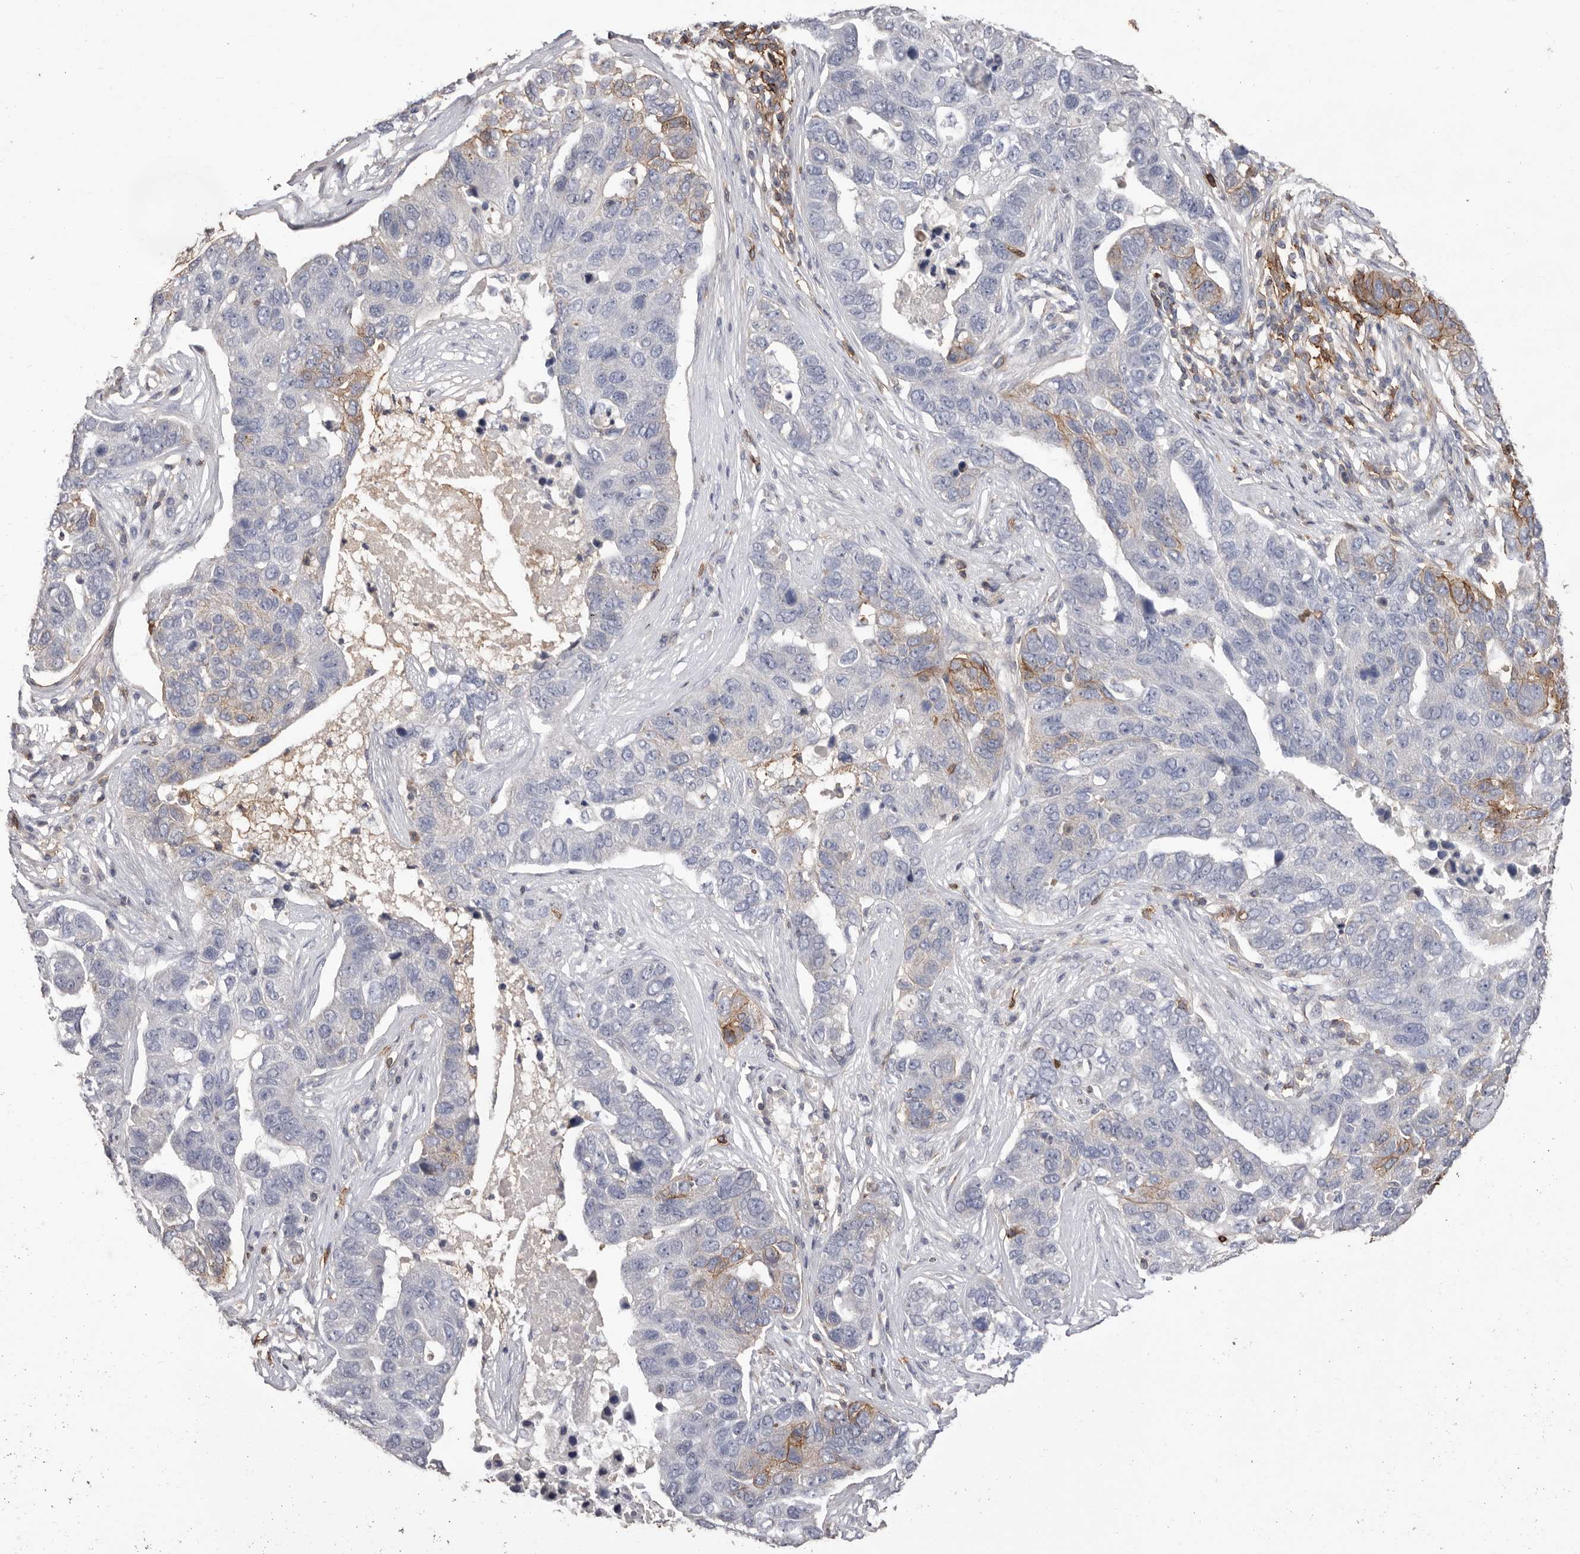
{"staining": {"intensity": "moderate", "quantity": "<25%", "location": "cytoplasmic/membranous"}, "tissue": "pancreatic cancer", "cell_type": "Tumor cells", "image_type": "cancer", "snomed": [{"axis": "morphology", "description": "Adenocarcinoma, NOS"}, {"axis": "topography", "description": "Pancreas"}], "caption": "Moderate cytoplasmic/membranous expression is appreciated in approximately <25% of tumor cells in pancreatic cancer (adenocarcinoma).", "gene": "MMACHC", "patient": {"sex": "female", "age": 61}}